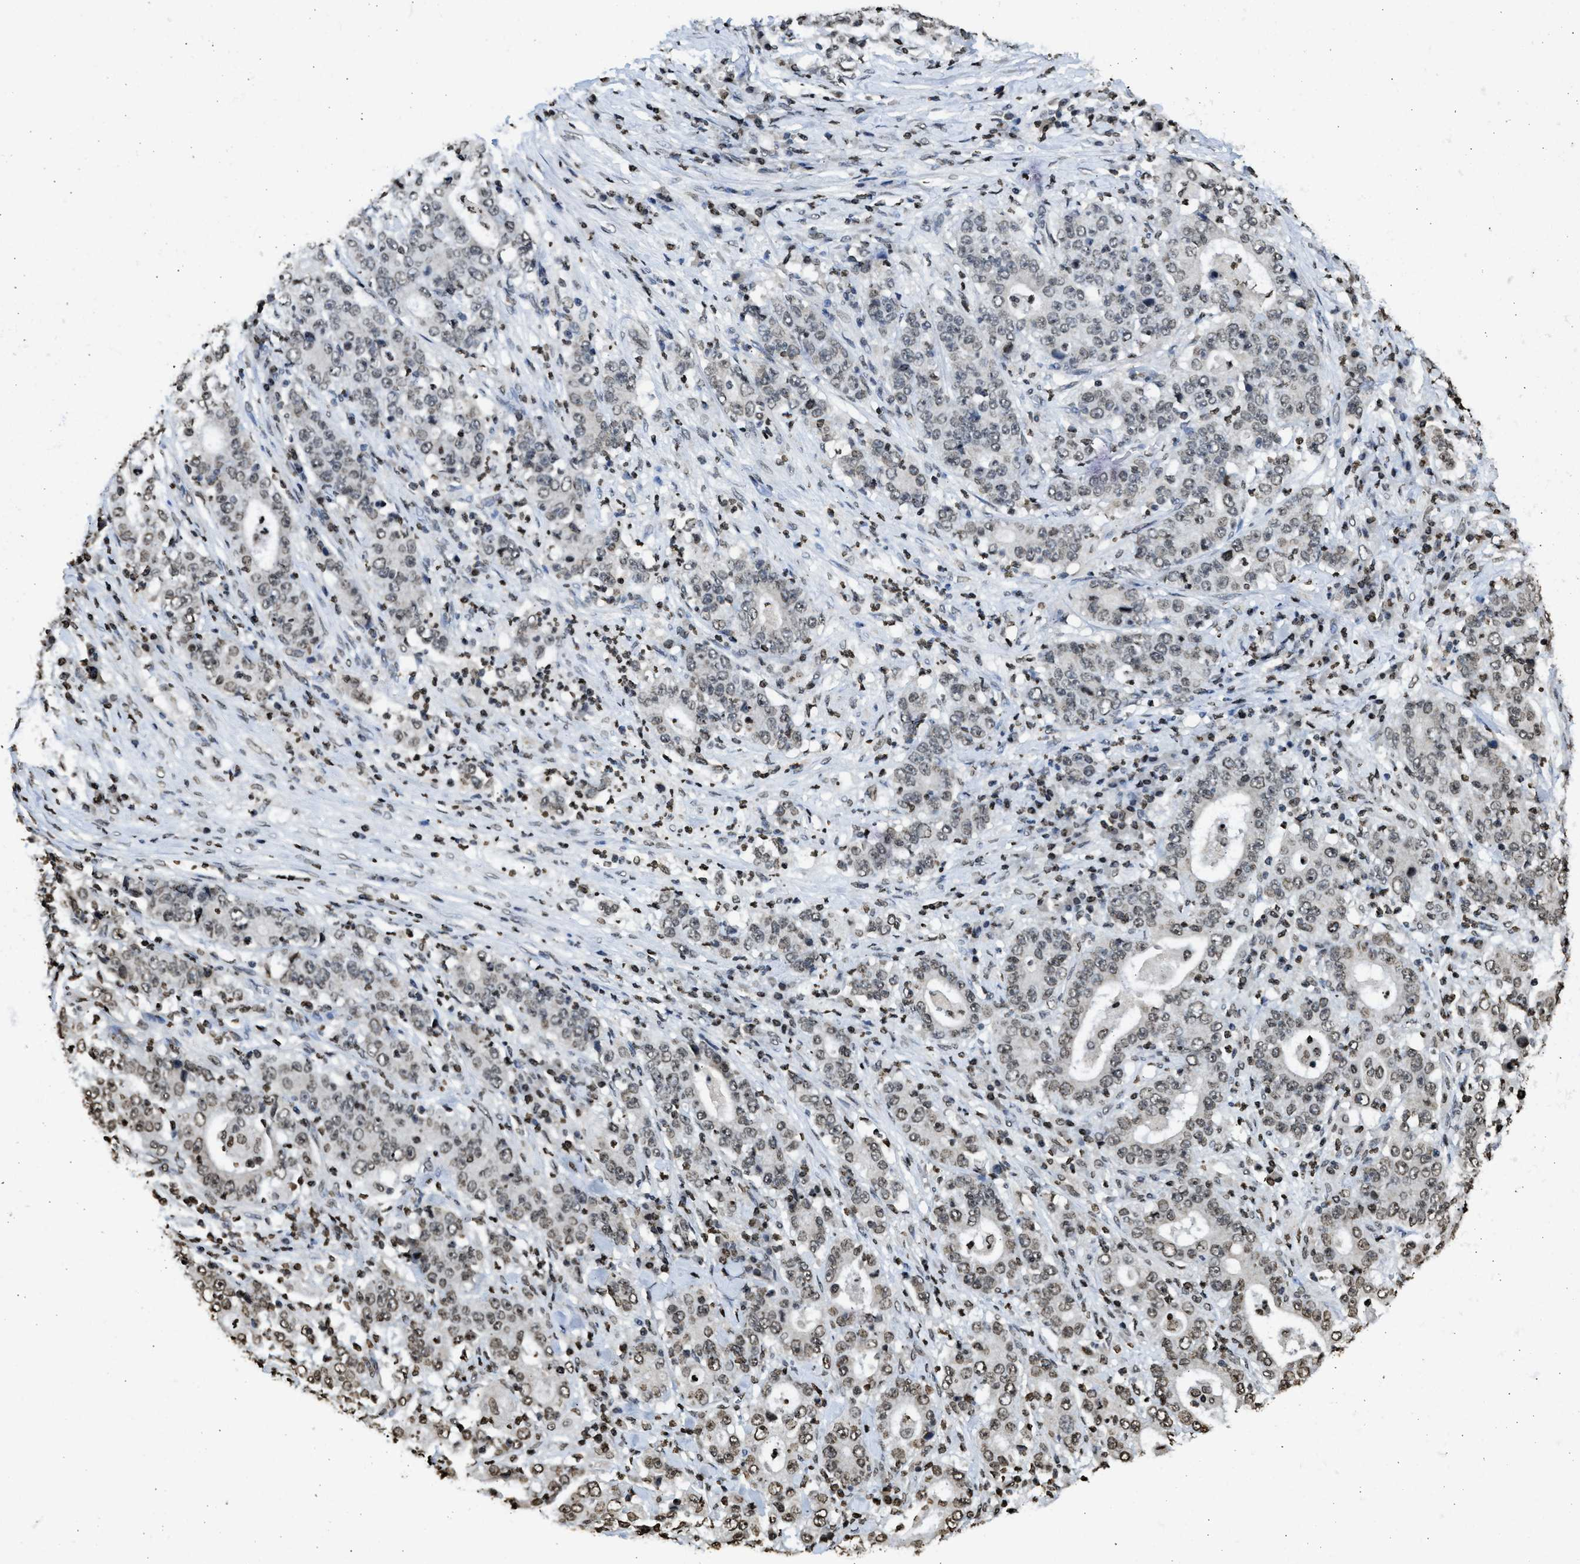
{"staining": {"intensity": "weak", "quantity": ">75%", "location": "nuclear"}, "tissue": "stomach cancer", "cell_type": "Tumor cells", "image_type": "cancer", "snomed": [{"axis": "morphology", "description": "Normal tissue, NOS"}, {"axis": "morphology", "description": "Adenocarcinoma, NOS"}, {"axis": "topography", "description": "Stomach, upper"}, {"axis": "topography", "description": "Stomach"}], "caption": "An immunohistochemistry (IHC) micrograph of neoplastic tissue is shown. Protein staining in brown labels weak nuclear positivity in stomach cancer (adenocarcinoma) within tumor cells. (DAB (3,3'-diaminobenzidine) IHC with brightfield microscopy, high magnification).", "gene": "RRAGC", "patient": {"sex": "male", "age": 59}}